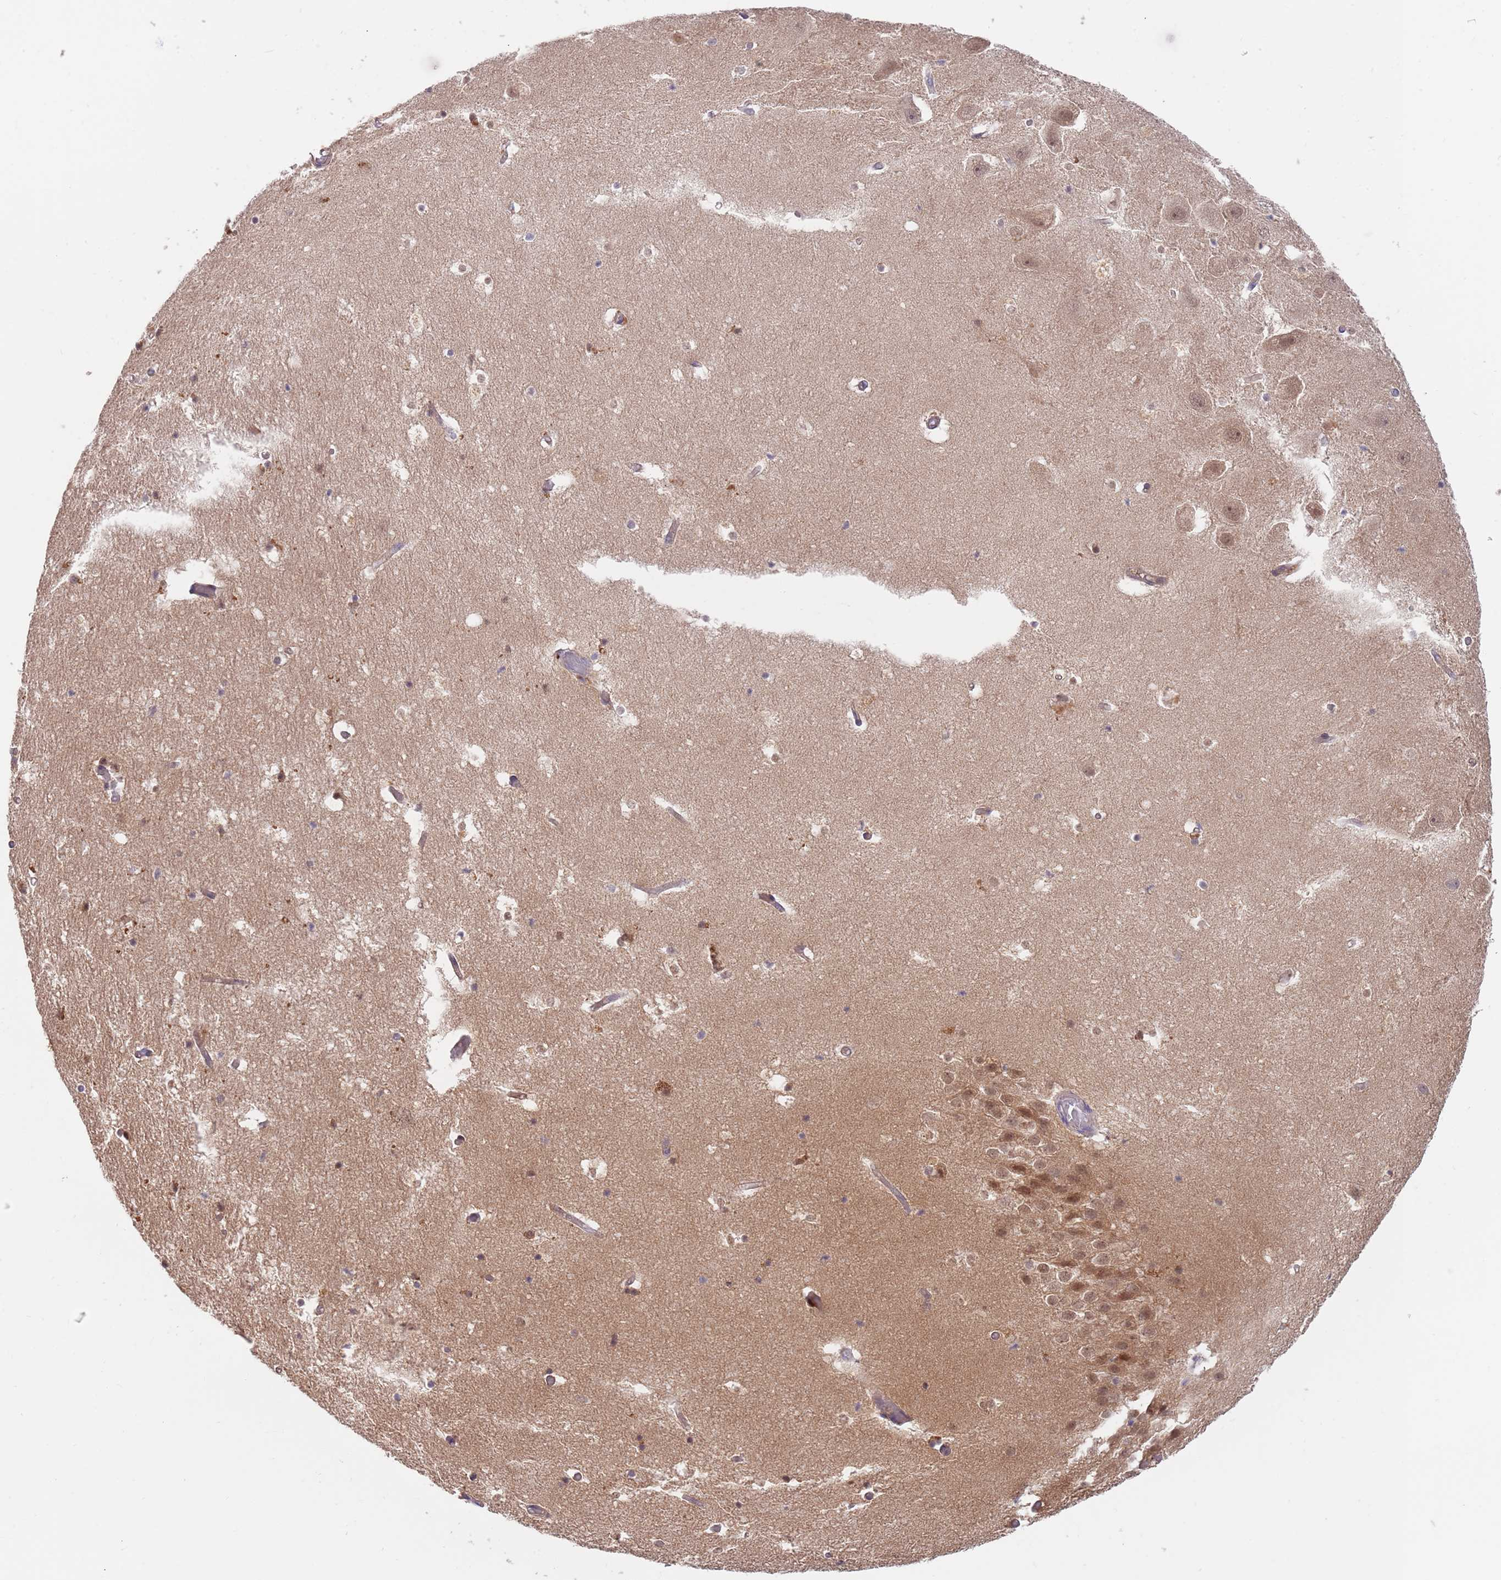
{"staining": {"intensity": "moderate", "quantity": "<25%", "location": "cytoplasmic/membranous"}, "tissue": "hippocampus", "cell_type": "Glial cells", "image_type": "normal", "snomed": [{"axis": "morphology", "description": "Normal tissue, NOS"}, {"axis": "topography", "description": "Hippocampus"}], "caption": "High-power microscopy captured an IHC micrograph of normal hippocampus, revealing moderate cytoplasmic/membranous positivity in approximately <25% of glial cells.", "gene": "GUK1", "patient": {"sex": "female", "age": 52}}